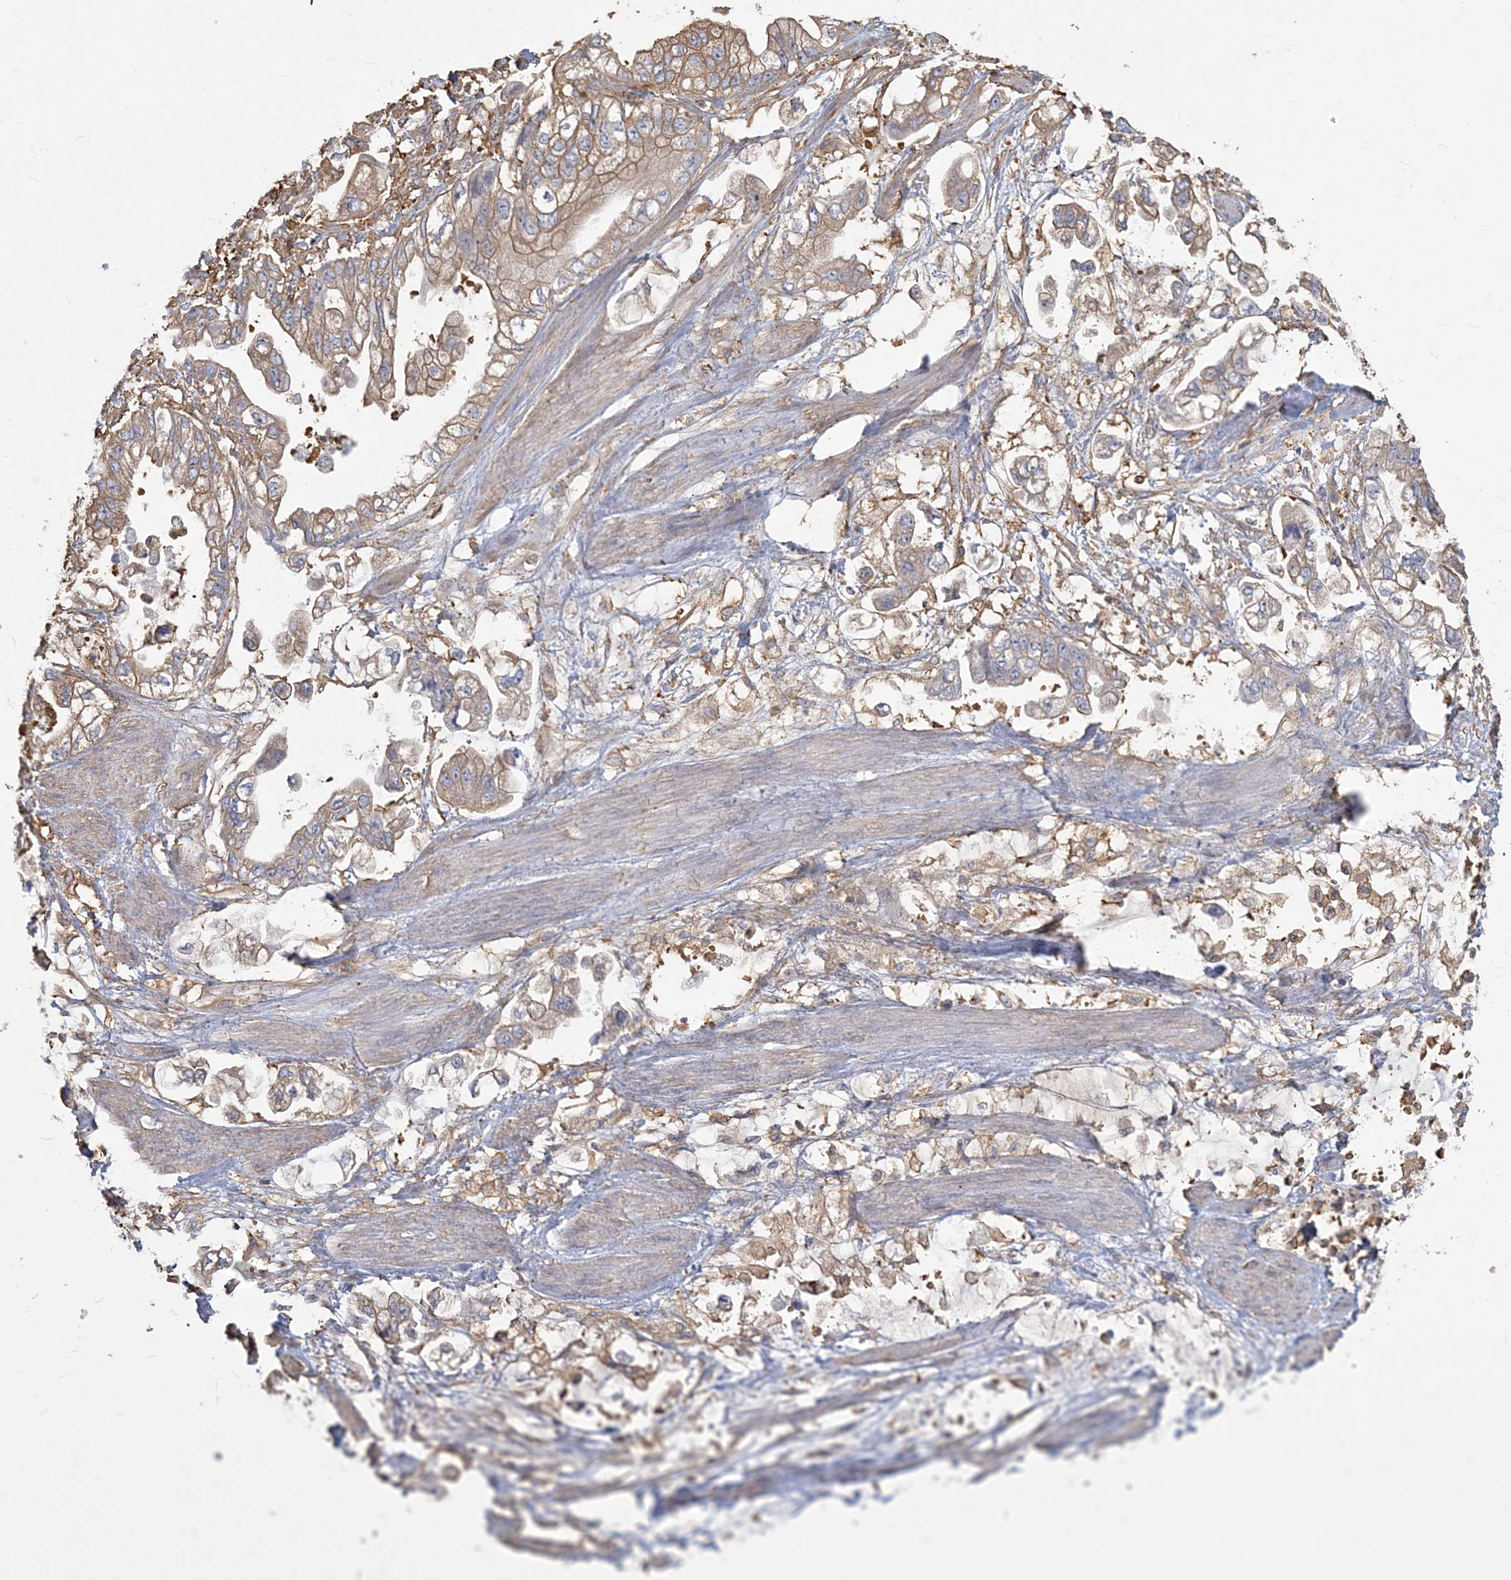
{"staining": {"intensity": "moderate", "quantity": ">75%", "location": "cytoplasmic/membranous"}, "tissue": "stomach cancer", "cell_type": "Tumor cells", "image_type": "cancer", "snomed": [{"axis": "morphology", "description": "Adenocarcinoma, NOS"}, {"axis": "topography", "description": "Stomach"}], "caption": "Protein staining demonstrates moderate cytoplasmic/membranous staining in about >75% of tumor cells in stomach cancer. The staining is performed using DAB (3,3'-diaminobenzidine) brown chromogen to label protein expression. The nuclei are counter-stained blue using hematoxylin.", "gene": "ANKS1A", "patient": {"sex": "male", "age": 62}}